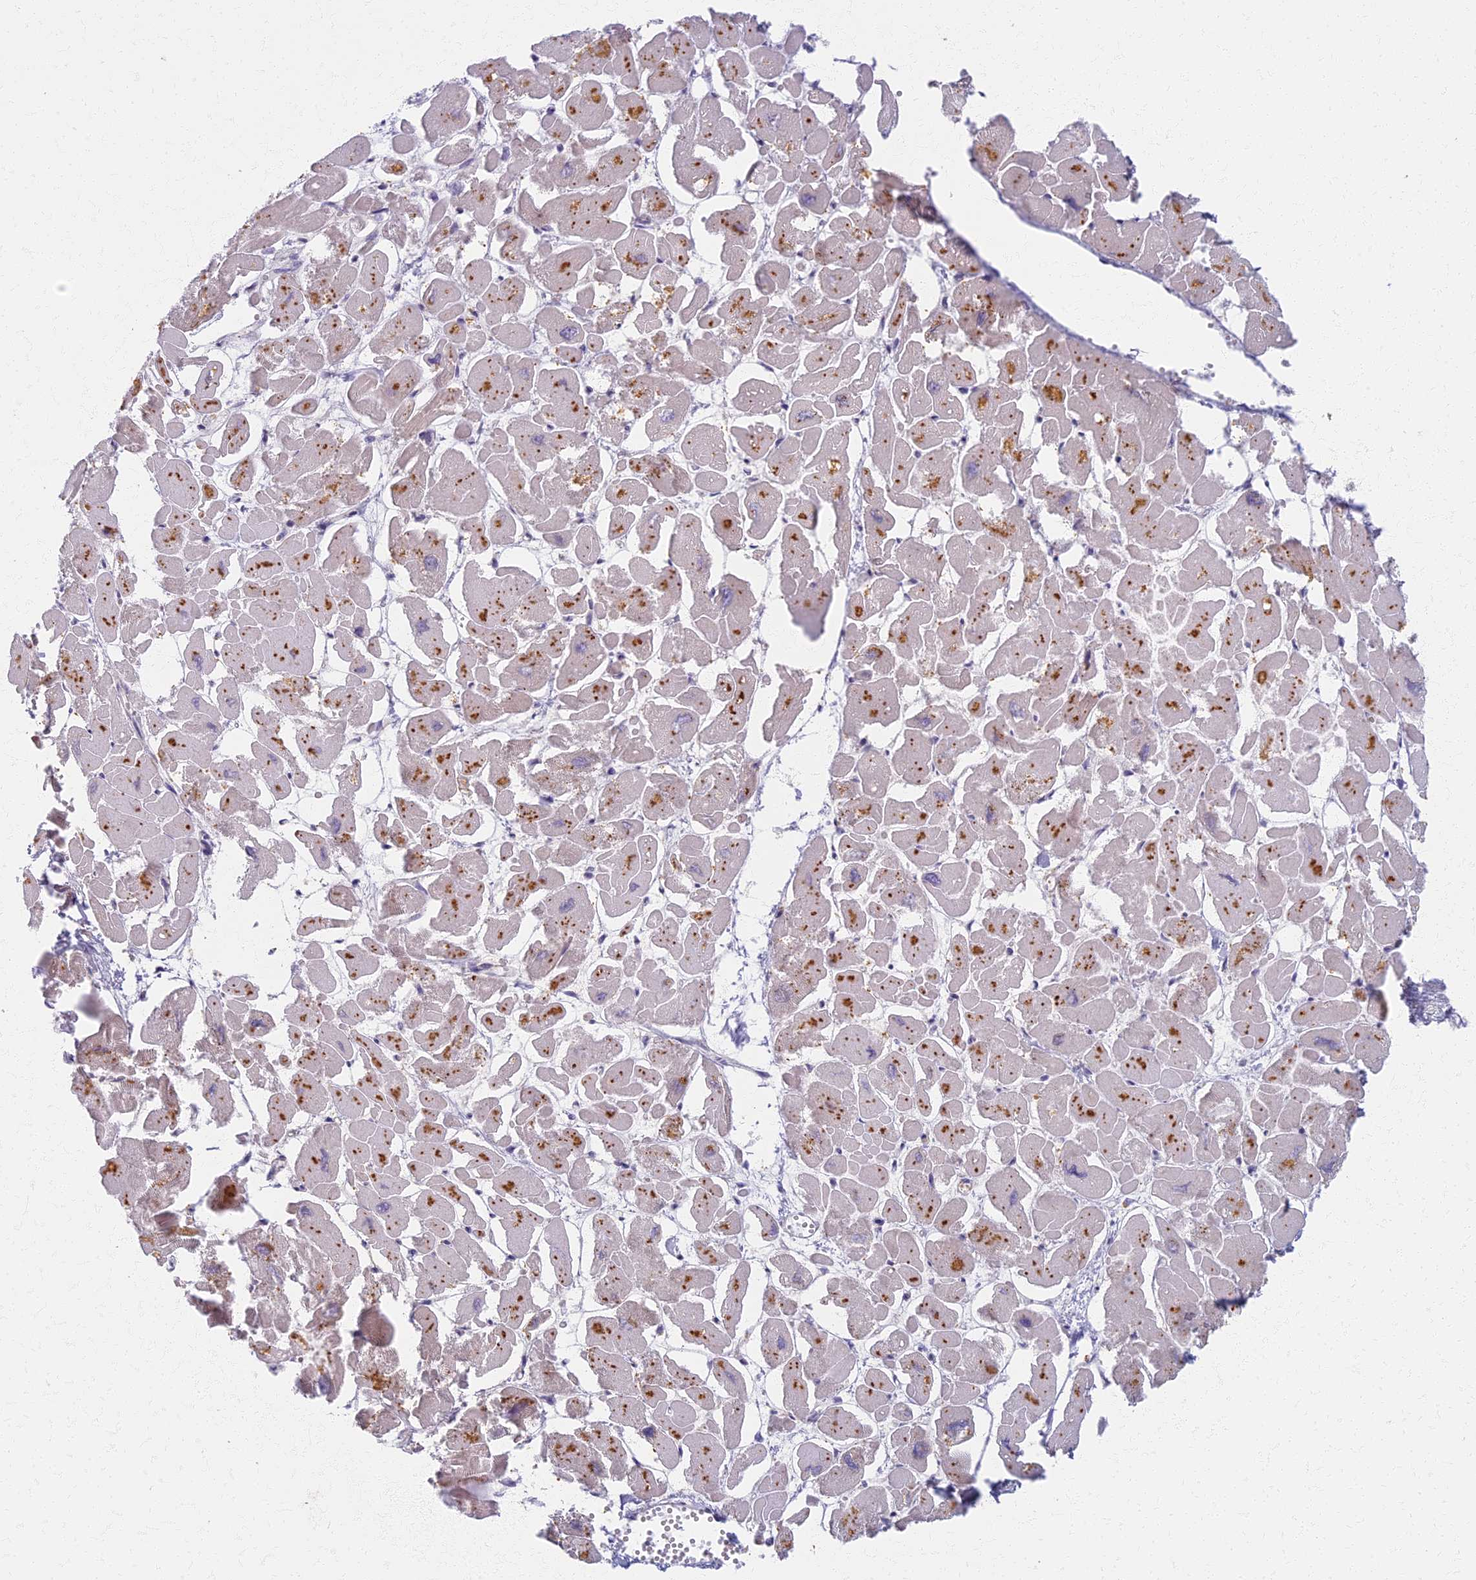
{"staining": {"intensity": "moderate", "quantity": "25%-75%", "location": "cytoplasmic/membranous"}, "tissue": "heart muscle", "cell_type": "Cardiomyocytes", "image_type": "normal", "snomed": [{"axis": "morphology", "description": "Normal tissue, NOS"}, {"axis": "topography", "description": "Heart"}], "caption": "Moderate cytoplasmic/membranous positivity for a protein is seen in approximately 25%-75% of cardiomyocytes of unremarkable heart muscle using IHC.", "gene": "MRPS25", "patient": {"sex": "male", "age": 54}}